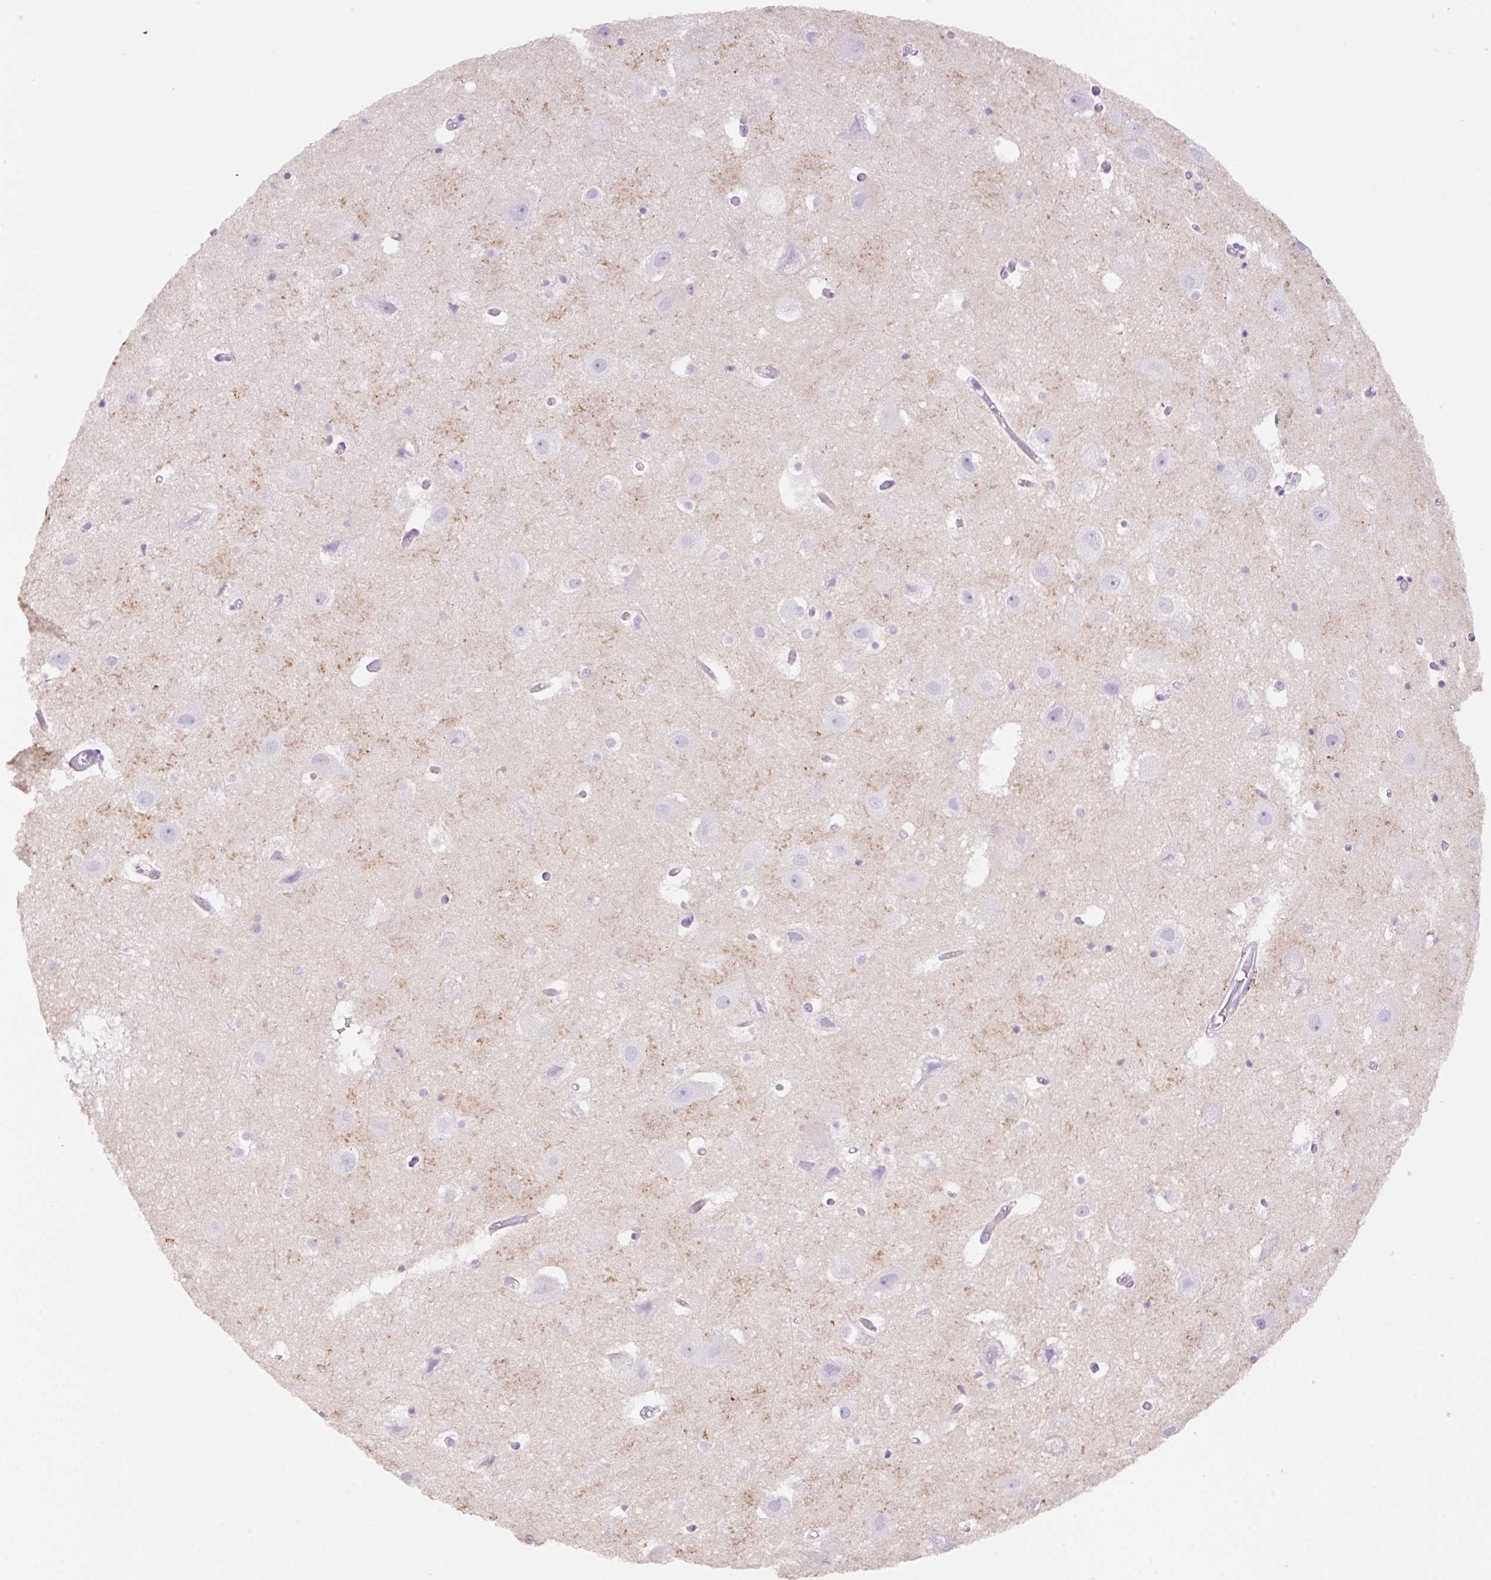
{"staining": {"intensity": "negative", "quantity": "none", "location": "none"}, "tissue": "hippocampus", "cell_type": "Glial cells", "image_type": "normal", "snomed": [{"axis": "morphology", "description": "Normal tissue, NOS"}, {"axis": "topography", "description": "Hippocampus"}], "caption": "IHC photomicrograph of normal hippocampus: human hippocampus stained with DAB (3,3'-diaminobenzidine) shows no significant protein expression in glial cells. The staining was performed using DAB (3,3'-diaminobenzidine) to visualize the protein expression in brown, while the nuclei were stained in blue with hematoxylin (Magnification: 20x).", "gene": "HCRTR2", "patient": {"sex": "female", "age": 52}}